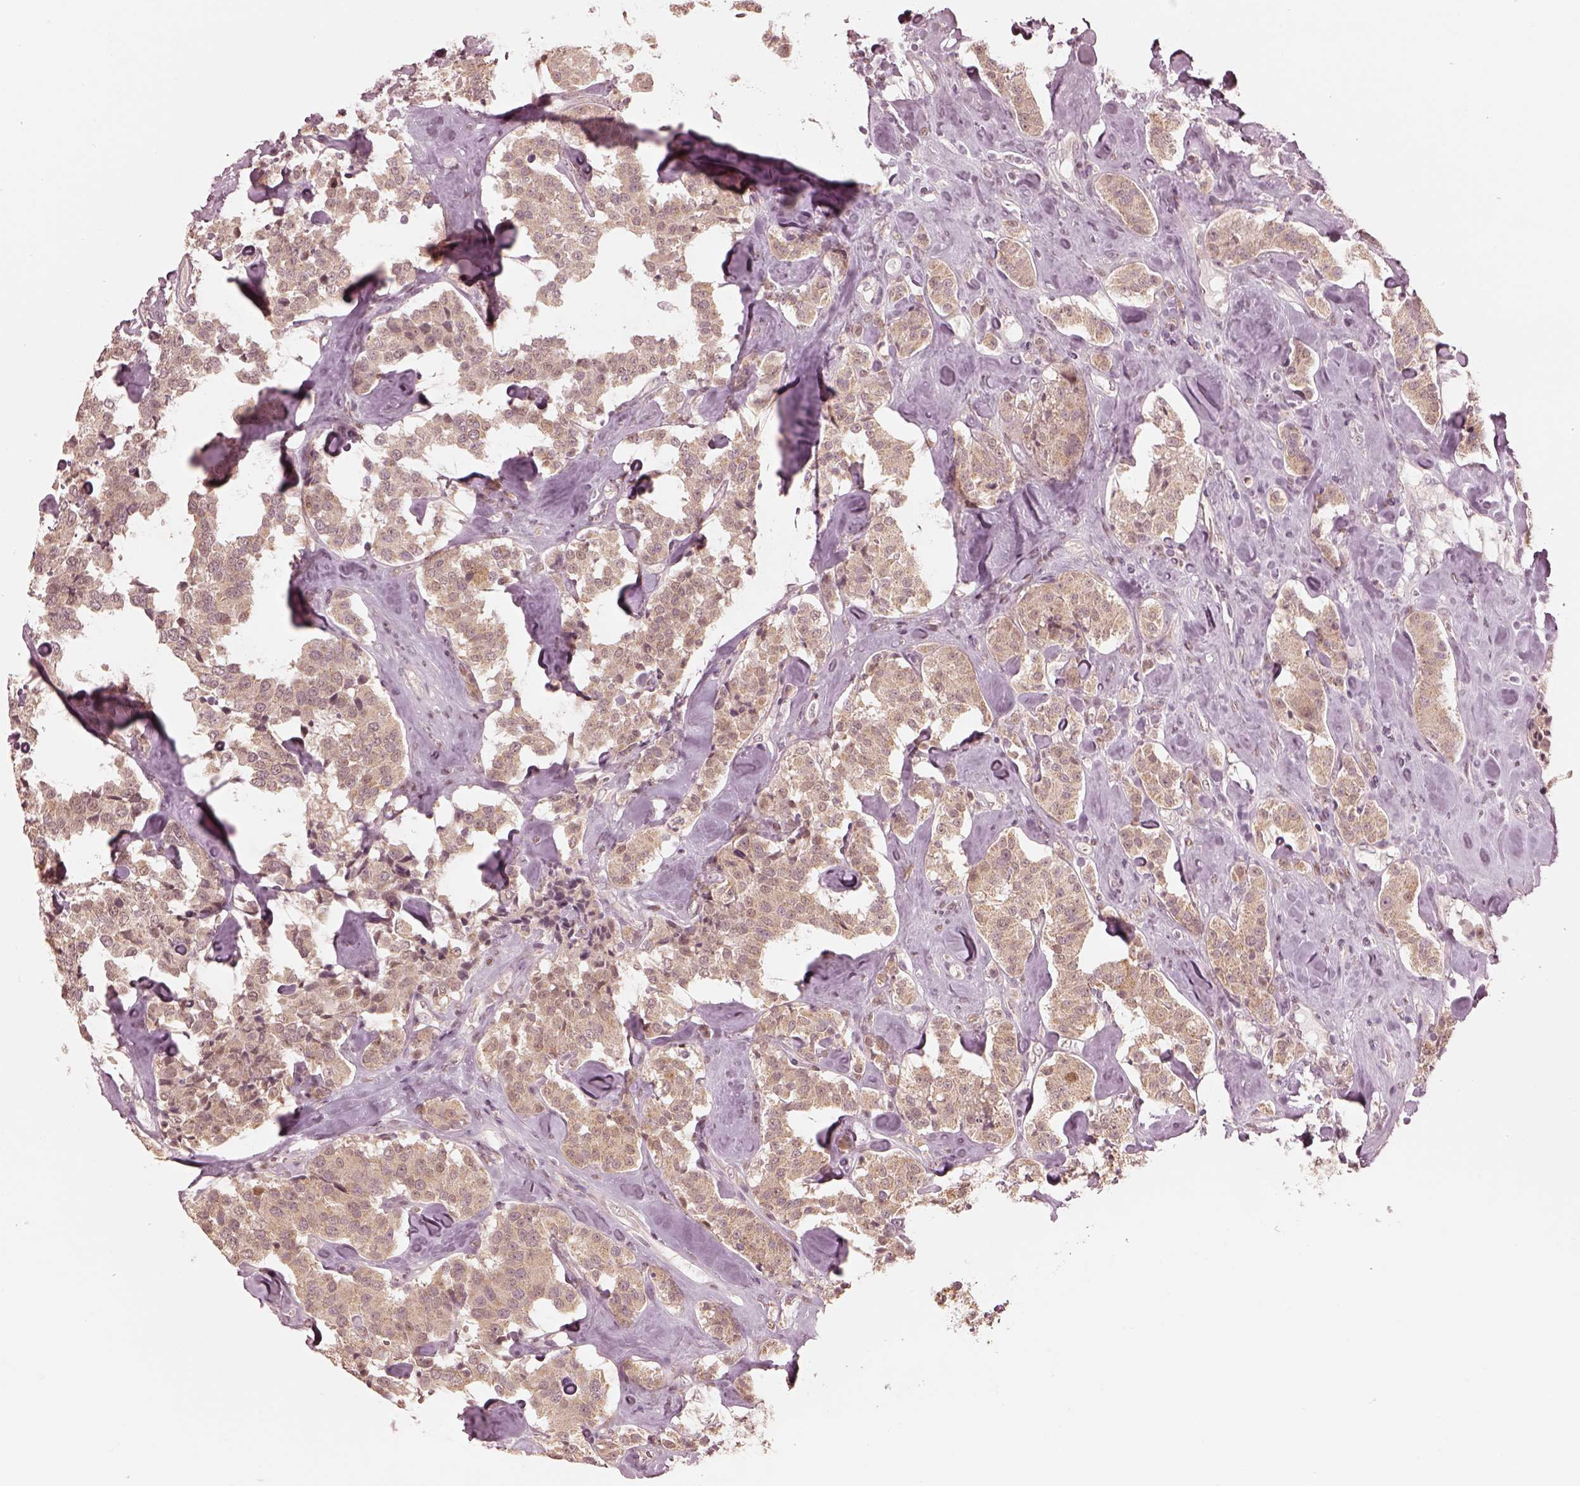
{"staining": {"intensity": "weak", "quantity": ">75%", "location": "cytoplasmic/membranous"}, "tissue": "carcinoid", "cell_type": "Tumor cells", "image_type": "cancer", "snomed": [{"axis": "morphology", "description": "Carcinoid, malignant, NOS"}, {"axis": "topography", "description": "Pancreas"}], "caption": "This photomicrograph demonstrates carcinoid stained with immunohistochemistry (IHC) to label a protein in brown. The cytoplasmic/membranous of tumor cells show weak positivity for the protein. Nuclei are counter-stained blue.", "gene": "IQCB1", "patient": {"sex": "male", "age": 41}}